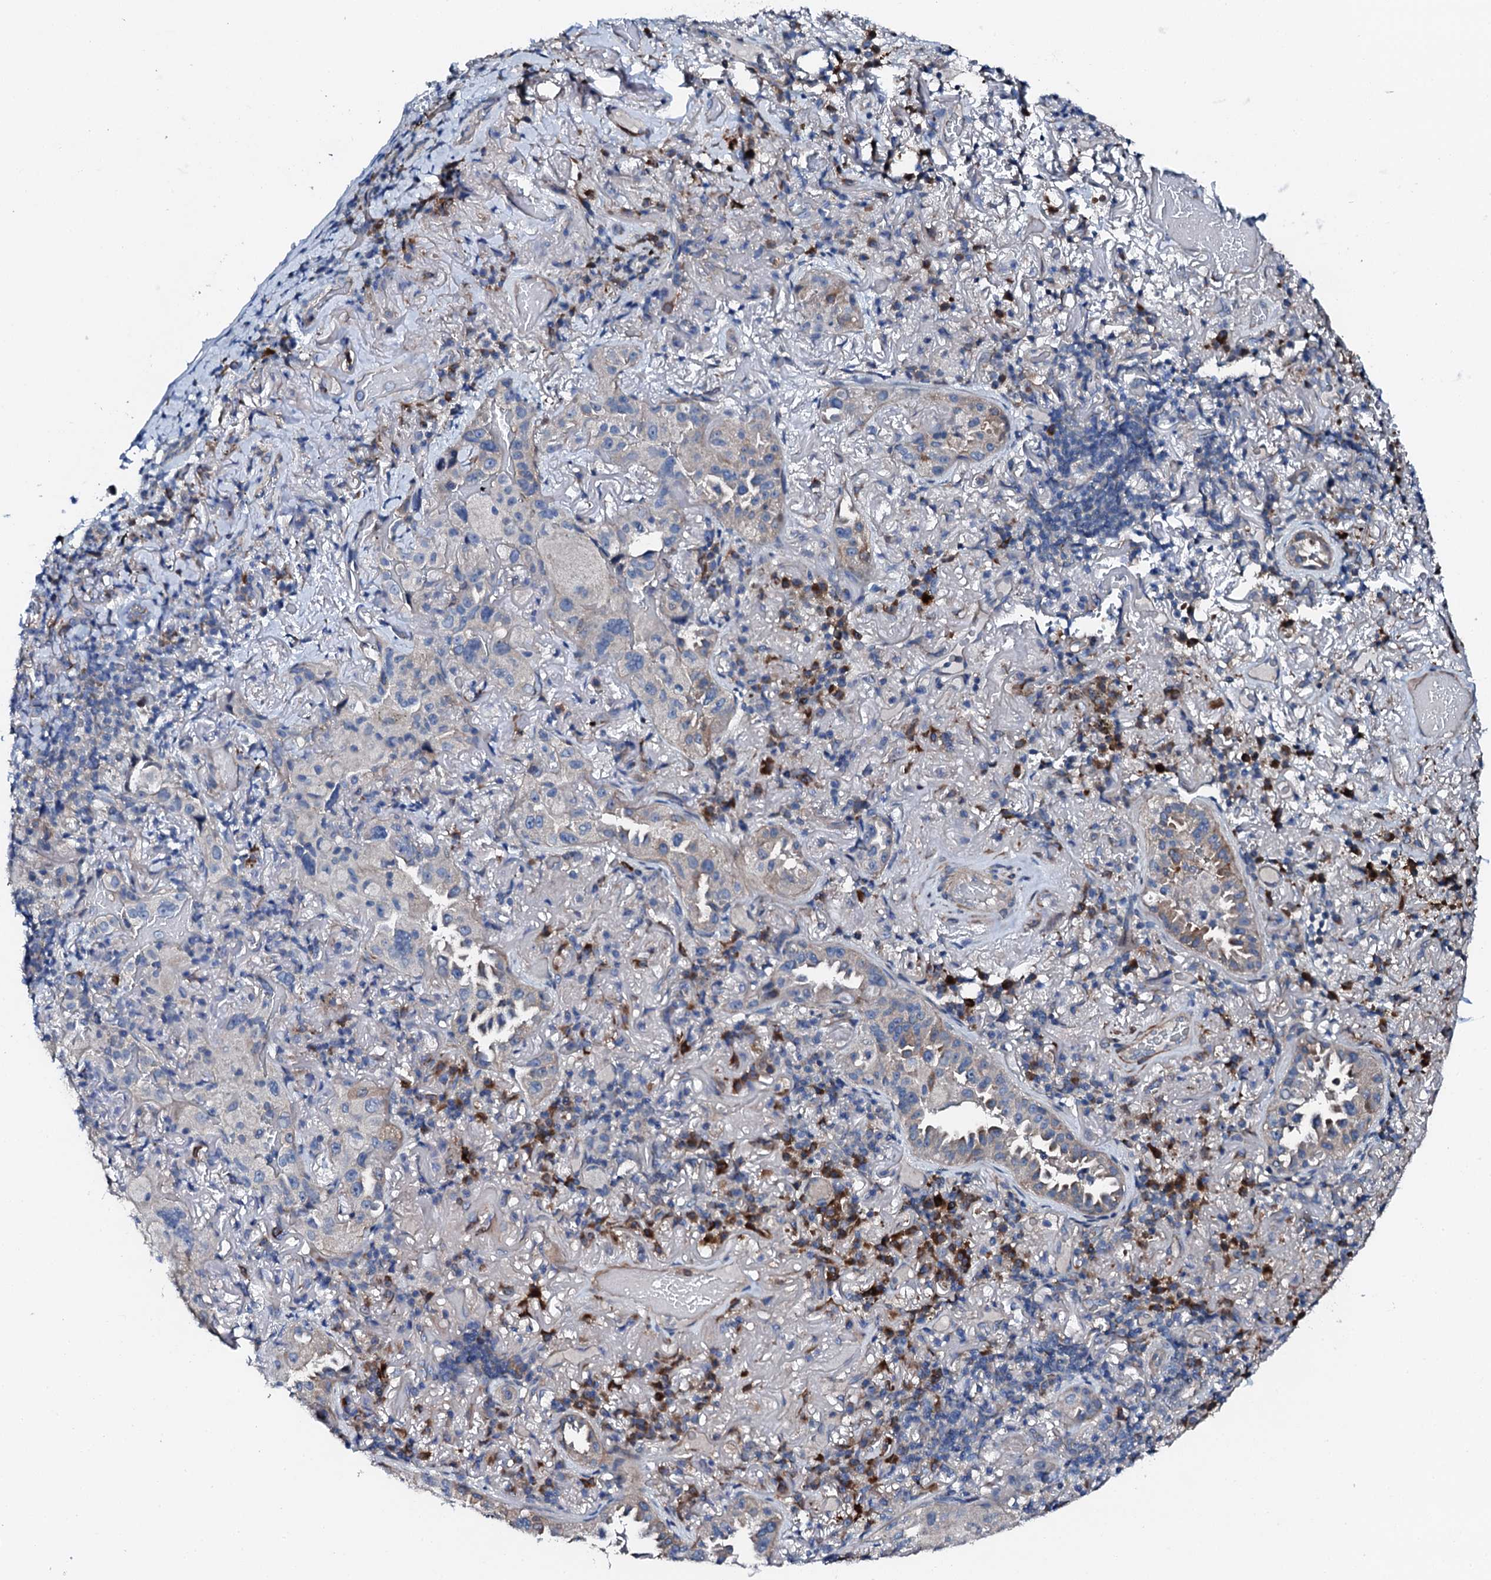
{"staining": {"intensity": "weak", "quantity": "<25%", "location": "cytoplasmic/membranous"}, "tissue": "lung cancer", "cell_type": "Tumor cells", "image_type": "cancer", "snomed": [{"axis": "morphology", "description": "Adenocarcinoma, NOS"}, {"axis": "topography", "description": "Lung"}], "caption": "High power microscopy image of an immunohistochemistry (IHC) histopathology image of adenocarcinoma (lung), revealing no significant positivity in tumor cells.", "gene": "GFOD2", "patient": {"sex": "female", "age": 69}}